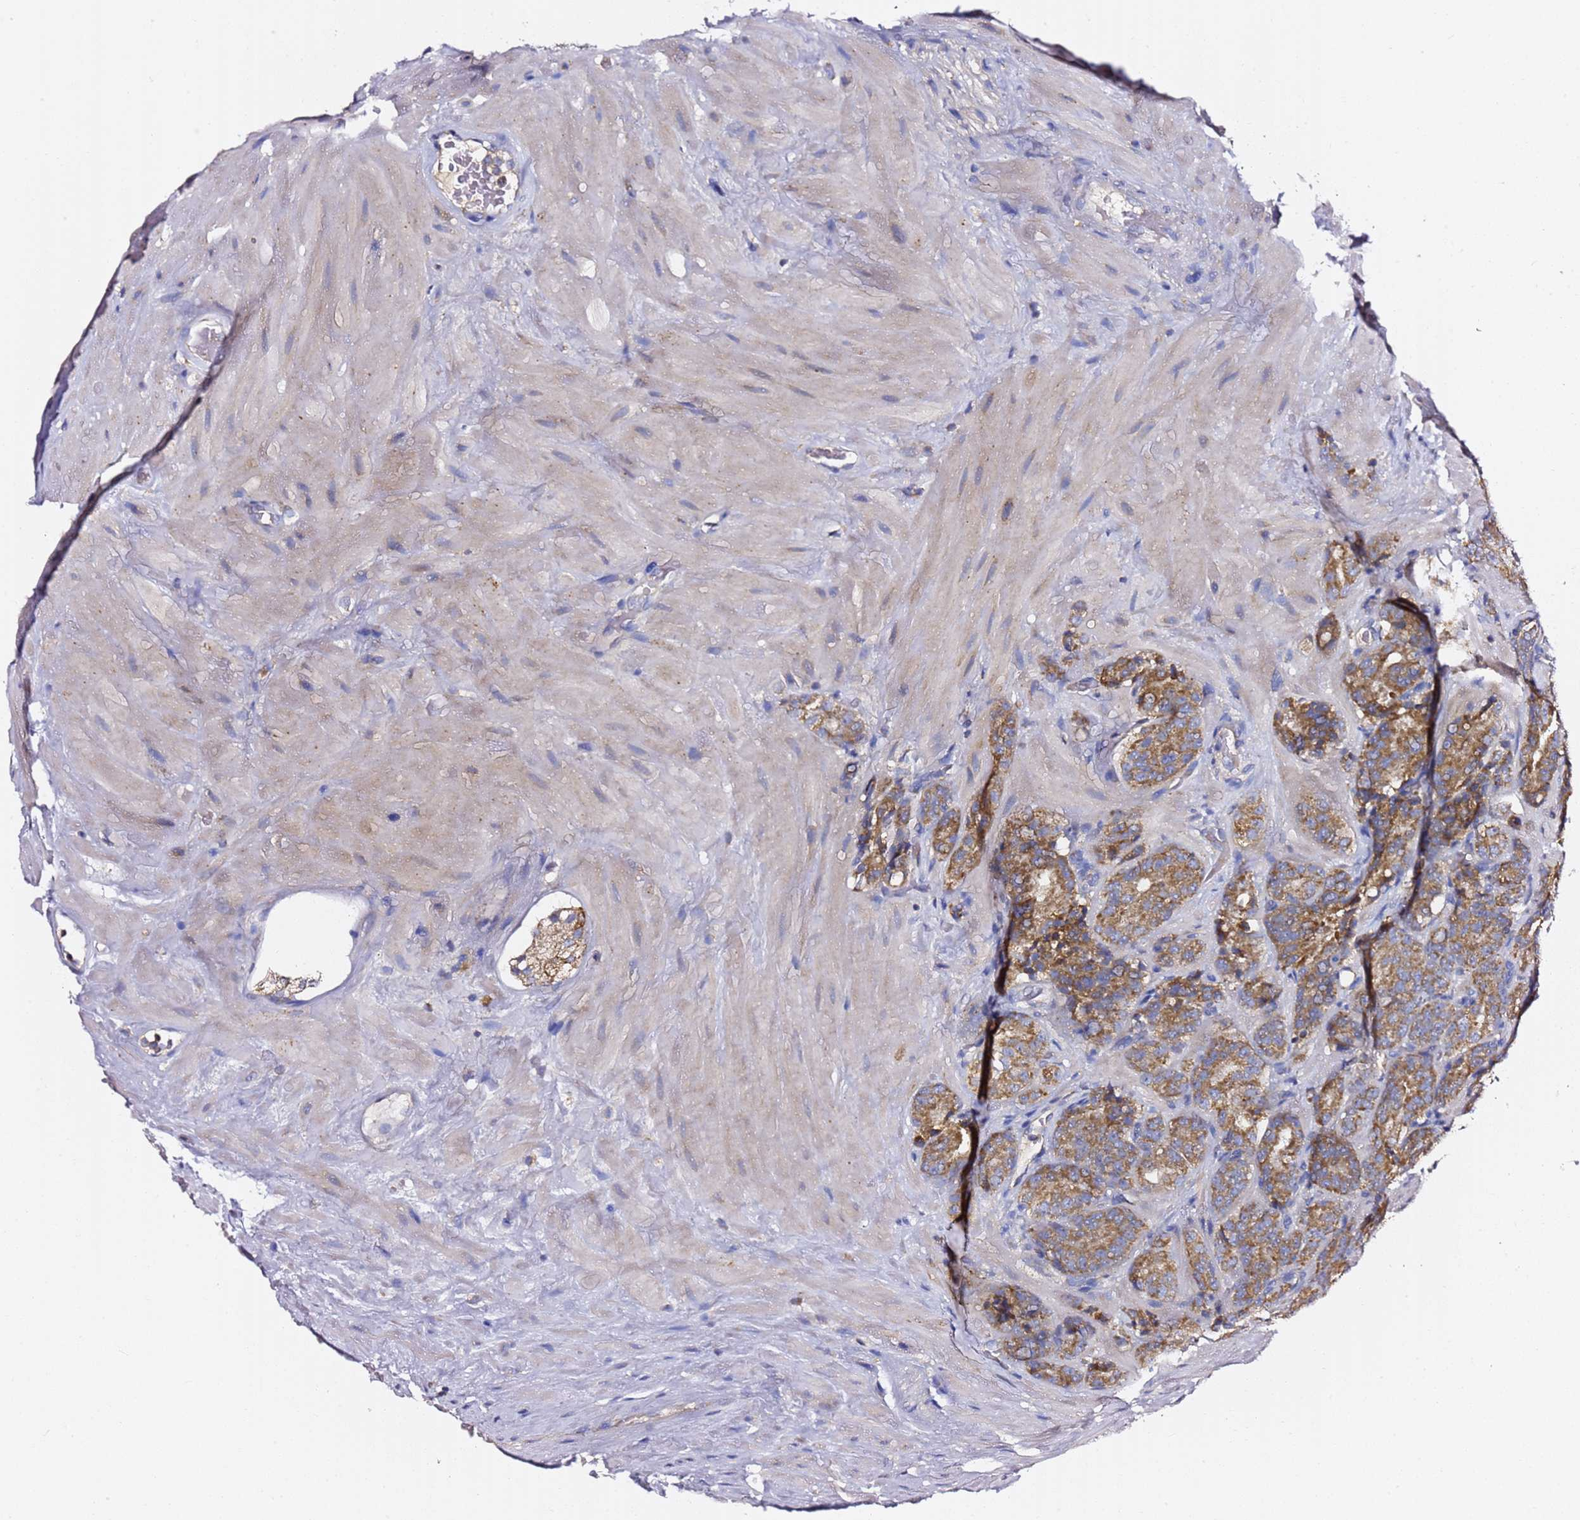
{"staining": {"intensity": "moderate", "quantity": ">75%", "location": "cytoplasmic/membranous"}, "tissue": "prostate cancer", "cell_type": "Tumor cells", "image_type": "cancer", "snomed": [{"axis": "morphology", "description": "Adenocarcinoma, High grade"}, {"axis": "topography", "description": "Prostate"}], "caption": "DAB (3,3'-diaminobenzidine) immunohistochemical staining of human prostate cancer (adenocarcinoma (high-grade)) shows moderate cytoplasmic/membranous protein expression in approximately >75% of tumor cells. The staining was performed using DAB to visualize the protein expression in brown, while the nuclei were stained in blue with hematoxylin (Magnification: 20x).", "gene": "C19orf12", "patient": {"sex": "male", "age": 63}}